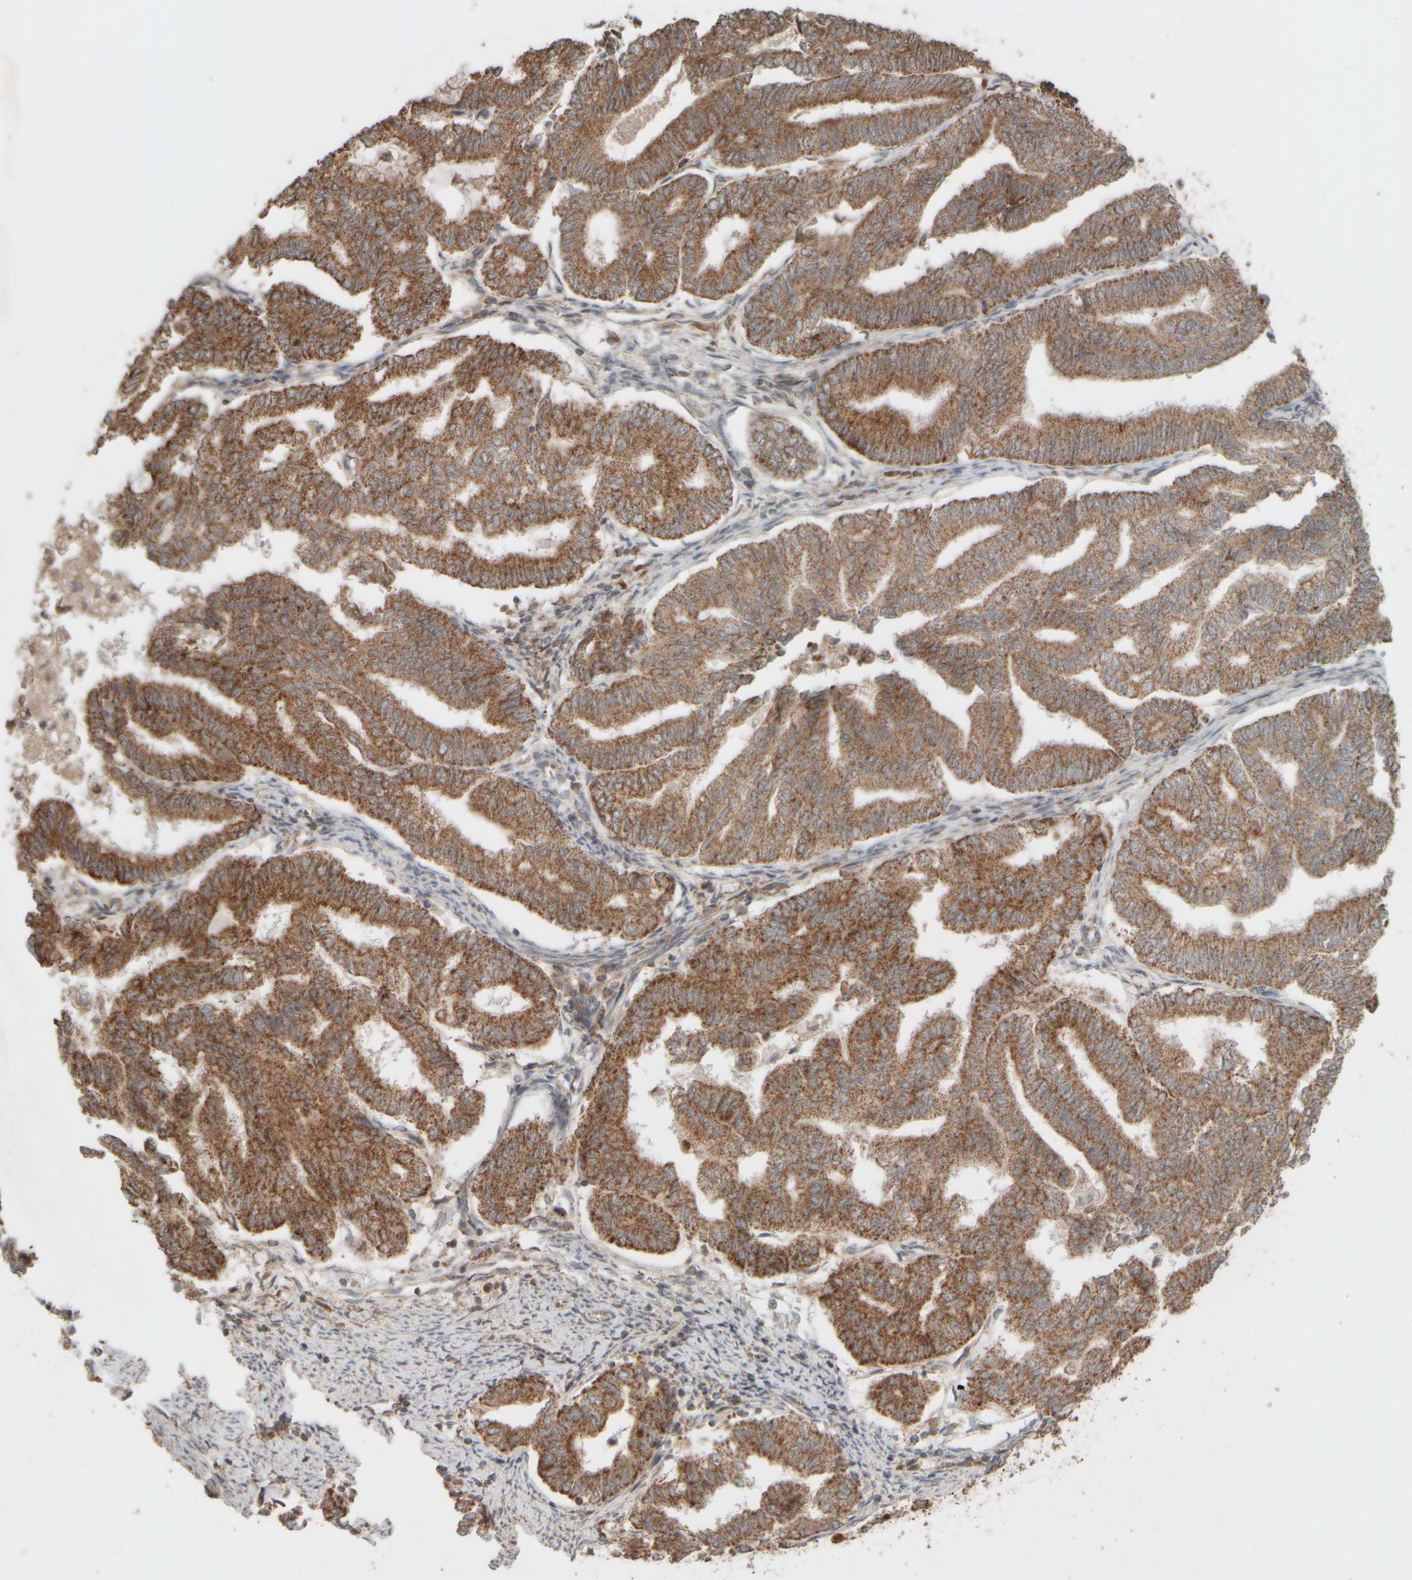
{"staining": {"intensity": "moderate", "quantity": ">75%", "location": "cytoplasmic/membranous"}, "tissue": "endometrial cancer", "cell_type": "Tumor cells", "image_type": "cancer", "snomed": [{"axis": "morphology", "description": "Adenocarcinoma, NOS"}, {"axis": "topography", "description": "Endometrium"}], "caption": "Protein staining by immunohistochemistry displays moderate cytoplasmic/membranous staining in about >75% of tumor cells in endometrial cancer.", "gene": "EIF2B3", "patient": {"sex": "female", "age": 79}}